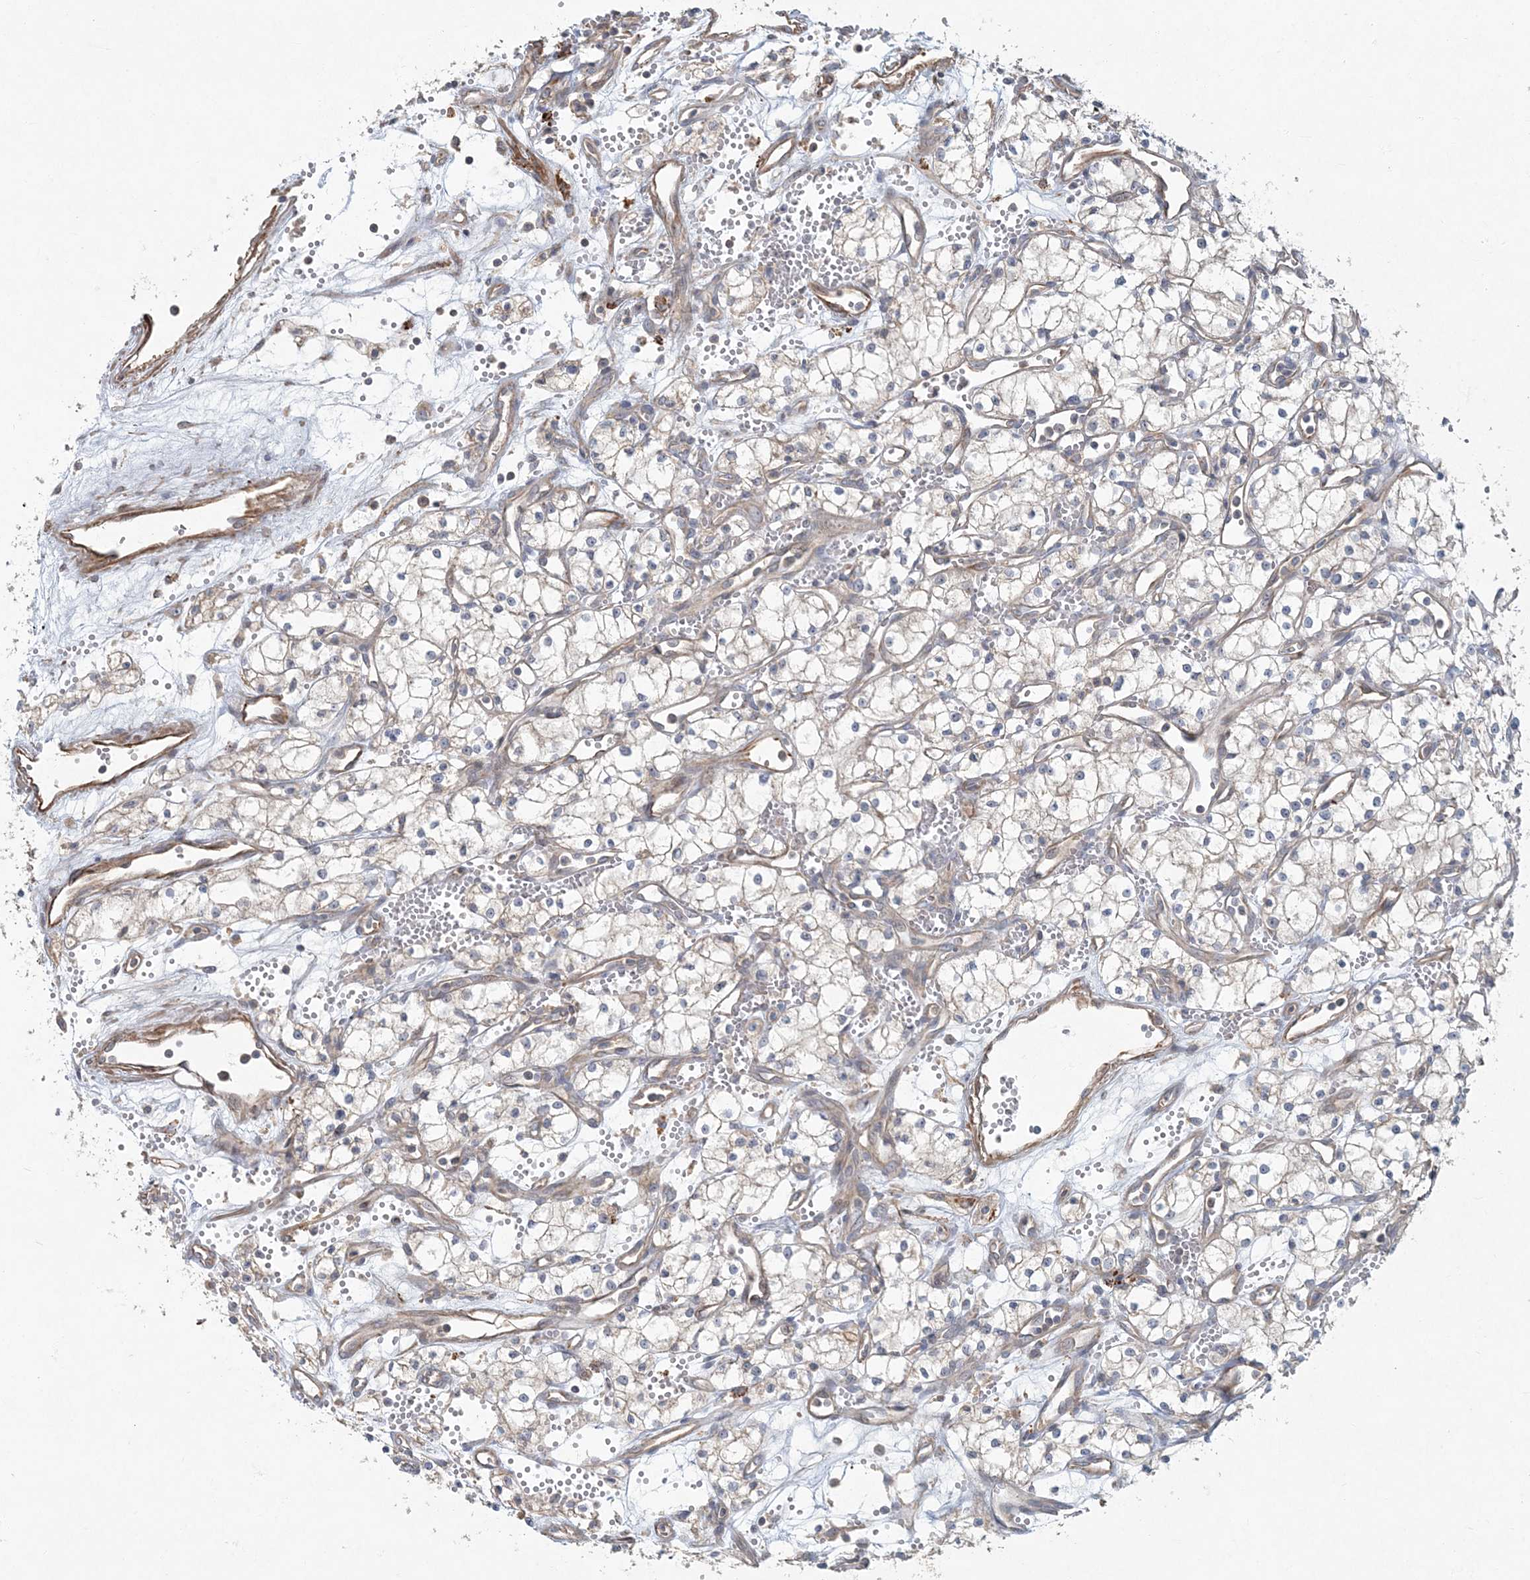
{"staining": {"intensity": "negative", "quantity": "none", "location": "none"}, "tissue": "renal cancer", "cell_type": "Tumor cells", "image_type": "cancer", "snomed": [{"axis": "morphology", "description": "Adenocarcinoma, NOS"}, {"axis": "topography", "description": "Kidney"}], "caption": "Immunohistochemical staining of renal cancer (adenocarcinoma) reveals no significant positivity in tumor cells. The staining was performed using DAB to visualize the protein expression in brown, while the nuclei were stained in blue with hematoxylin (Magnification: 20x).", "gene": "ARHGEF38", "patient": {"sex": "male", "age": 59}}